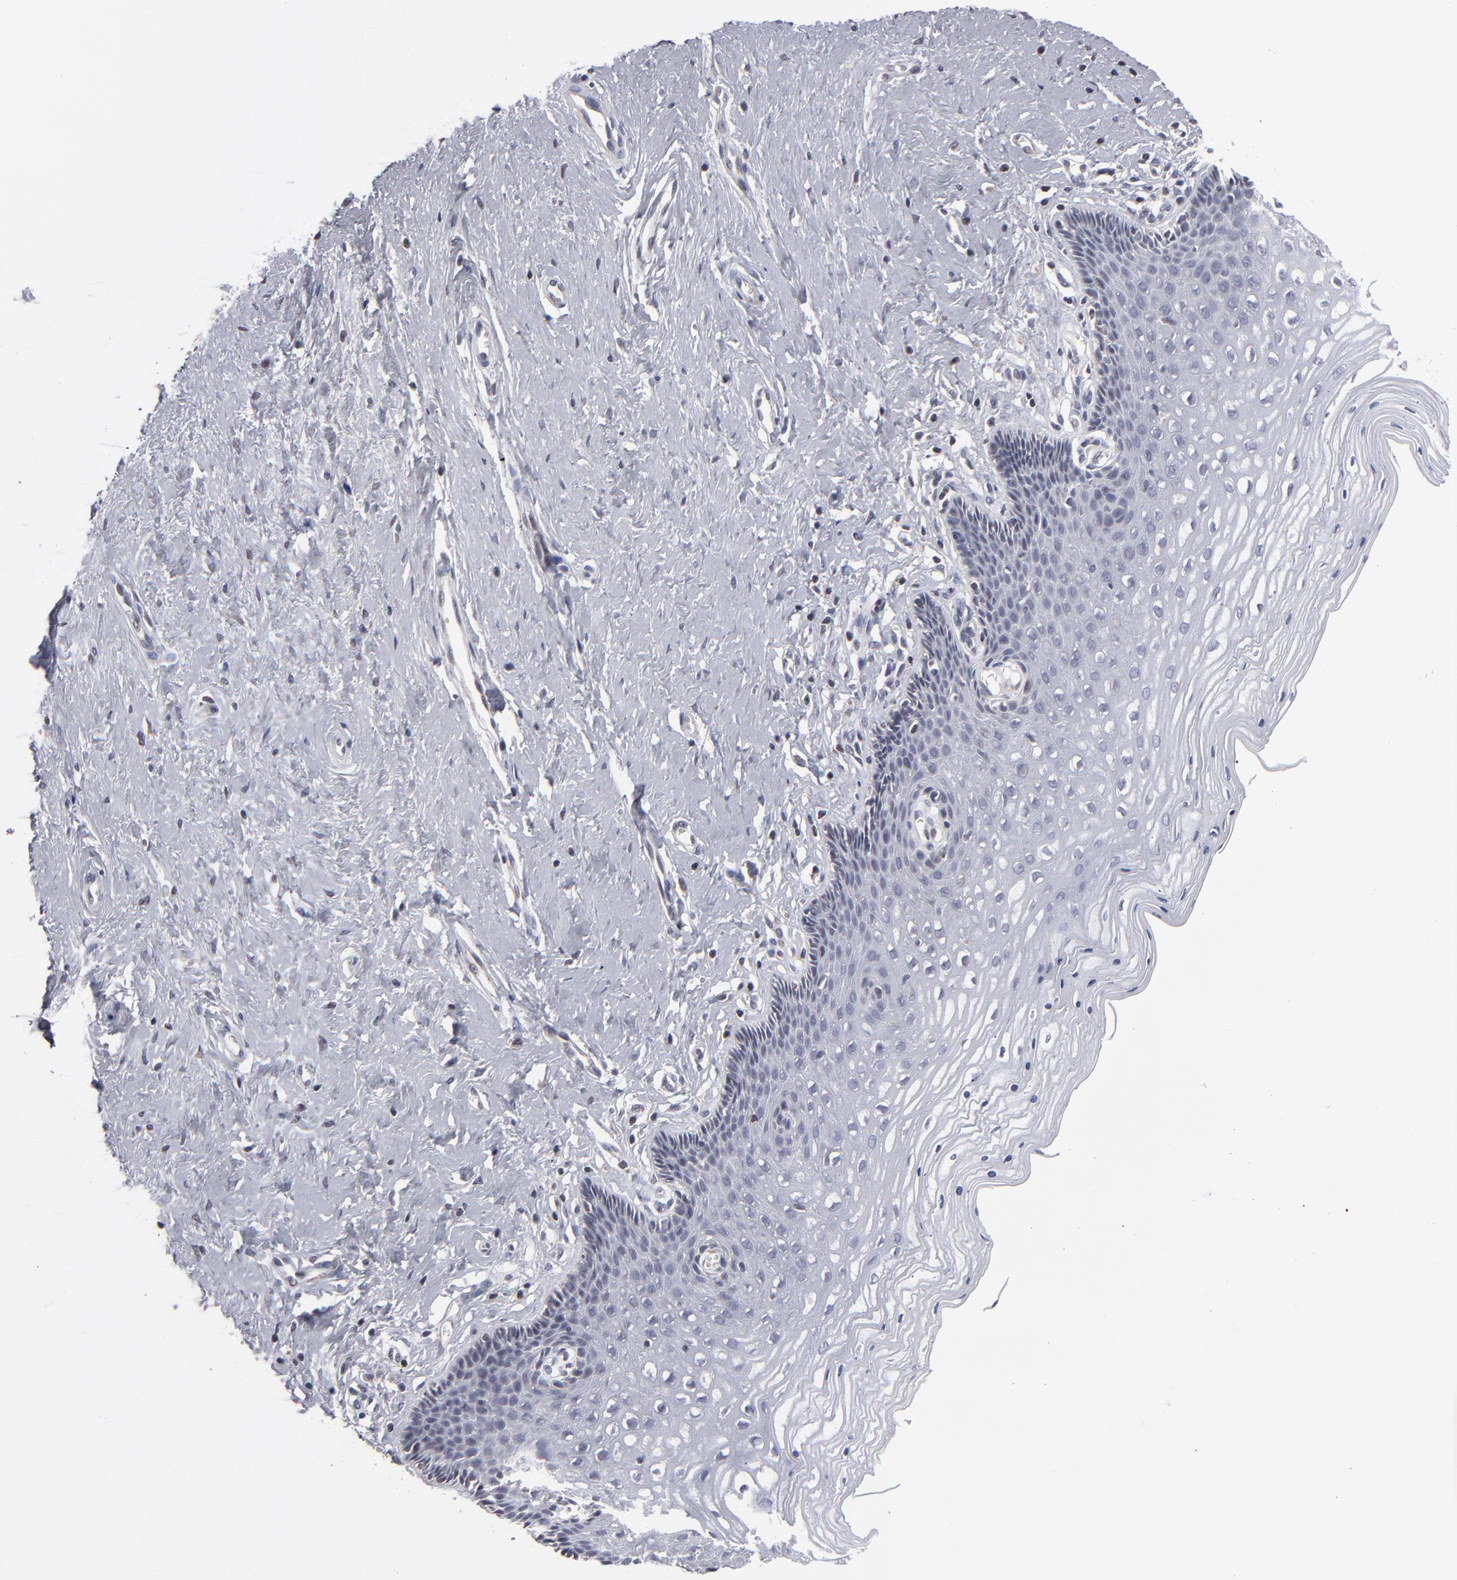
{"staining": {"intensity": "negative", "quantity": "none", "location": "none"}, "tissue": "cervix", "cell_type": "Glandular cells", "image_type": "normal", "snomed": [{"axis": "morphology", "description": "Normal tissue, NOS"}, {"axis": "topography", "description": "Cervix"}], "caption": "Cervix stained for a protein using immunohistochemistry (IHC) demonstrates no expression glandular cells.", "gene": "ODF2", "patient": {"sex": "female", "age": 39}}